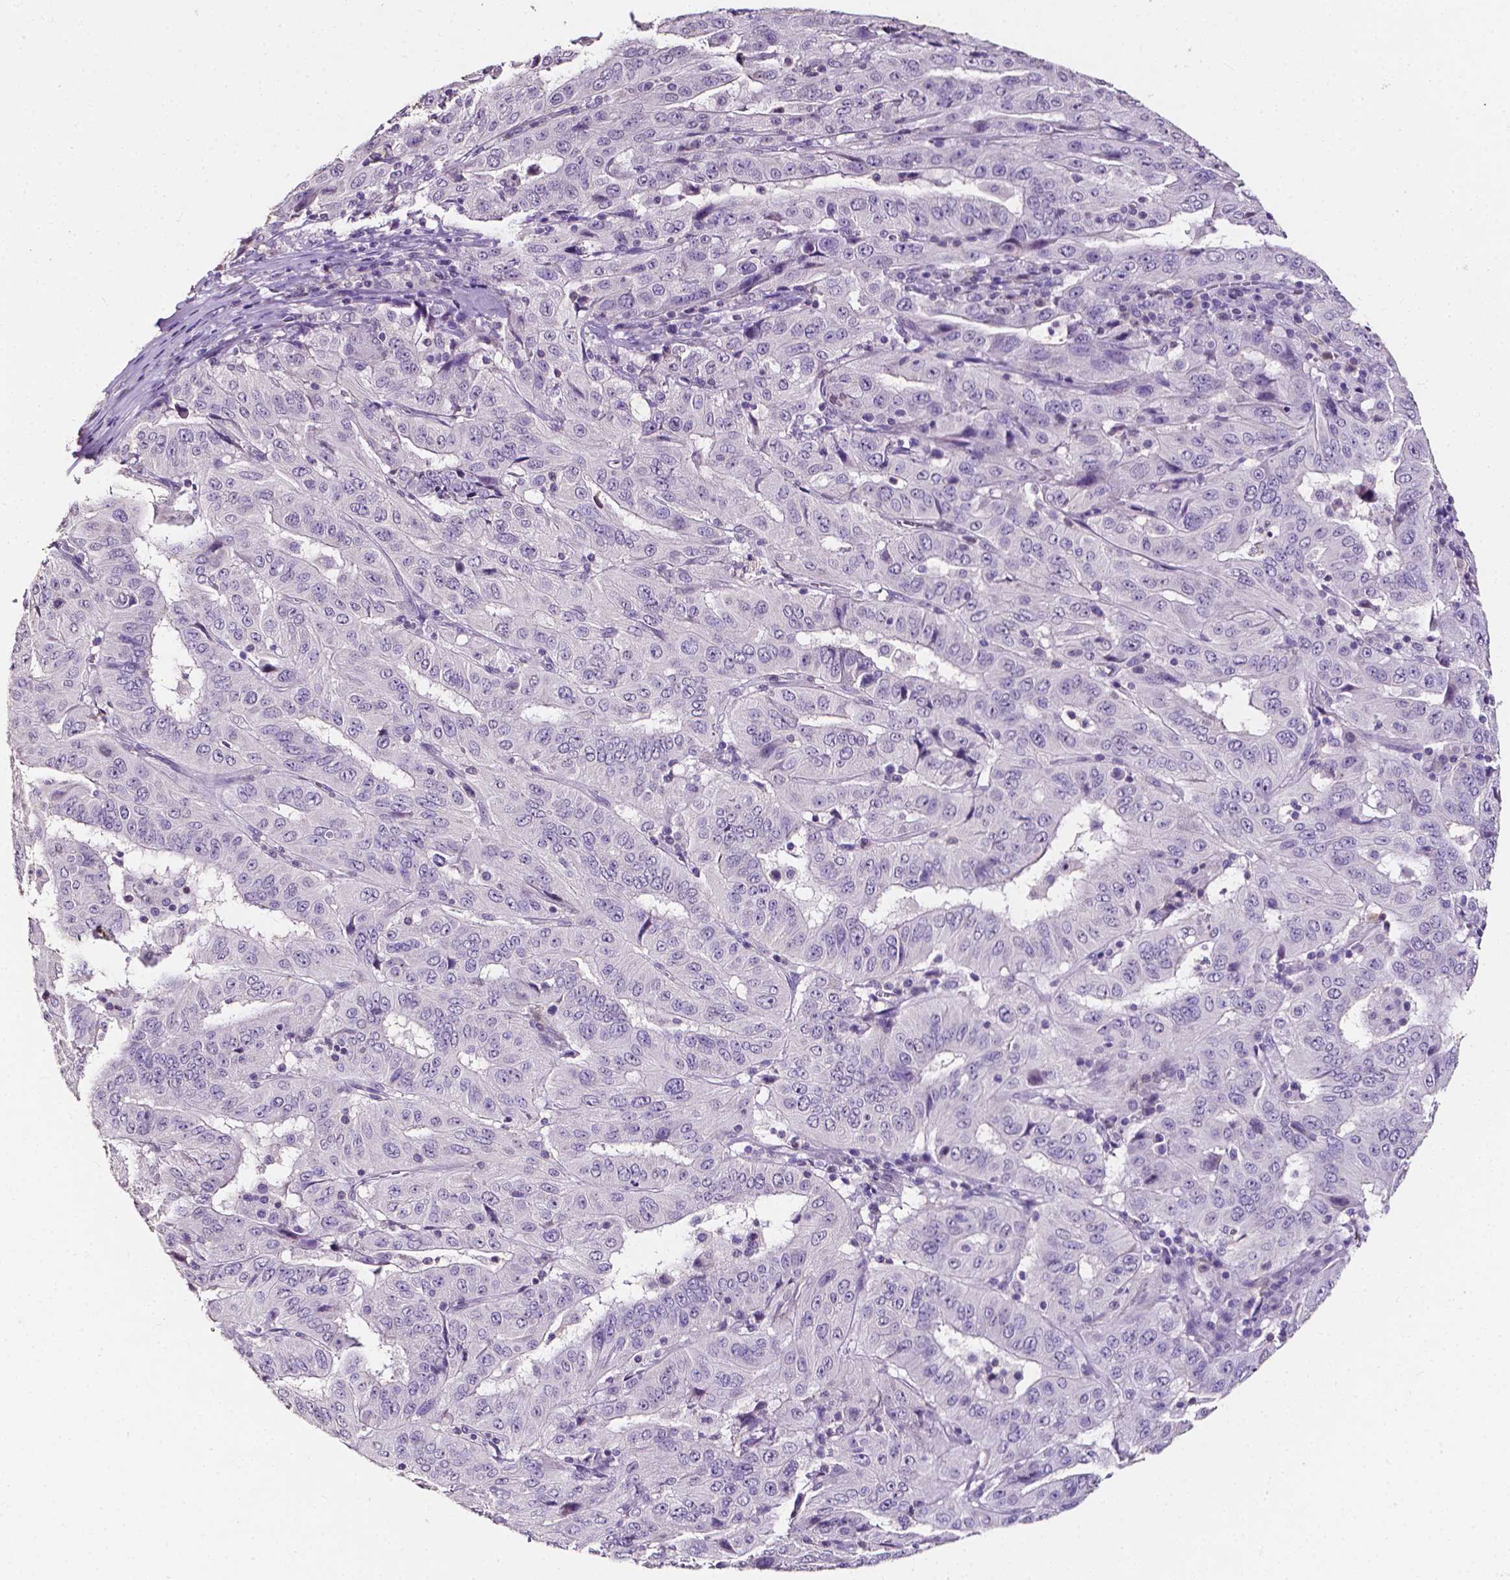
{"staining": {"intensity": "negative", "quantity": "none", "location": "none"}, "tissue": "pancreatic cancer", "cell_type": "Tumor cells", "image_type": "cancer", "snomed": [{"axis": "morphology", "description": "Adenocarcinoma, NOS"}, {"axis": "topography", "description": "Pancreas"}], "caption": "High power microscopy histopathology image of an immunohistochemistry photomicrograph of pancreatic adenocarcinoma, revealing no significant staining in tumor cells.", "gene": "PSAT1", "patient": {"sex": "male", "age": 63}}